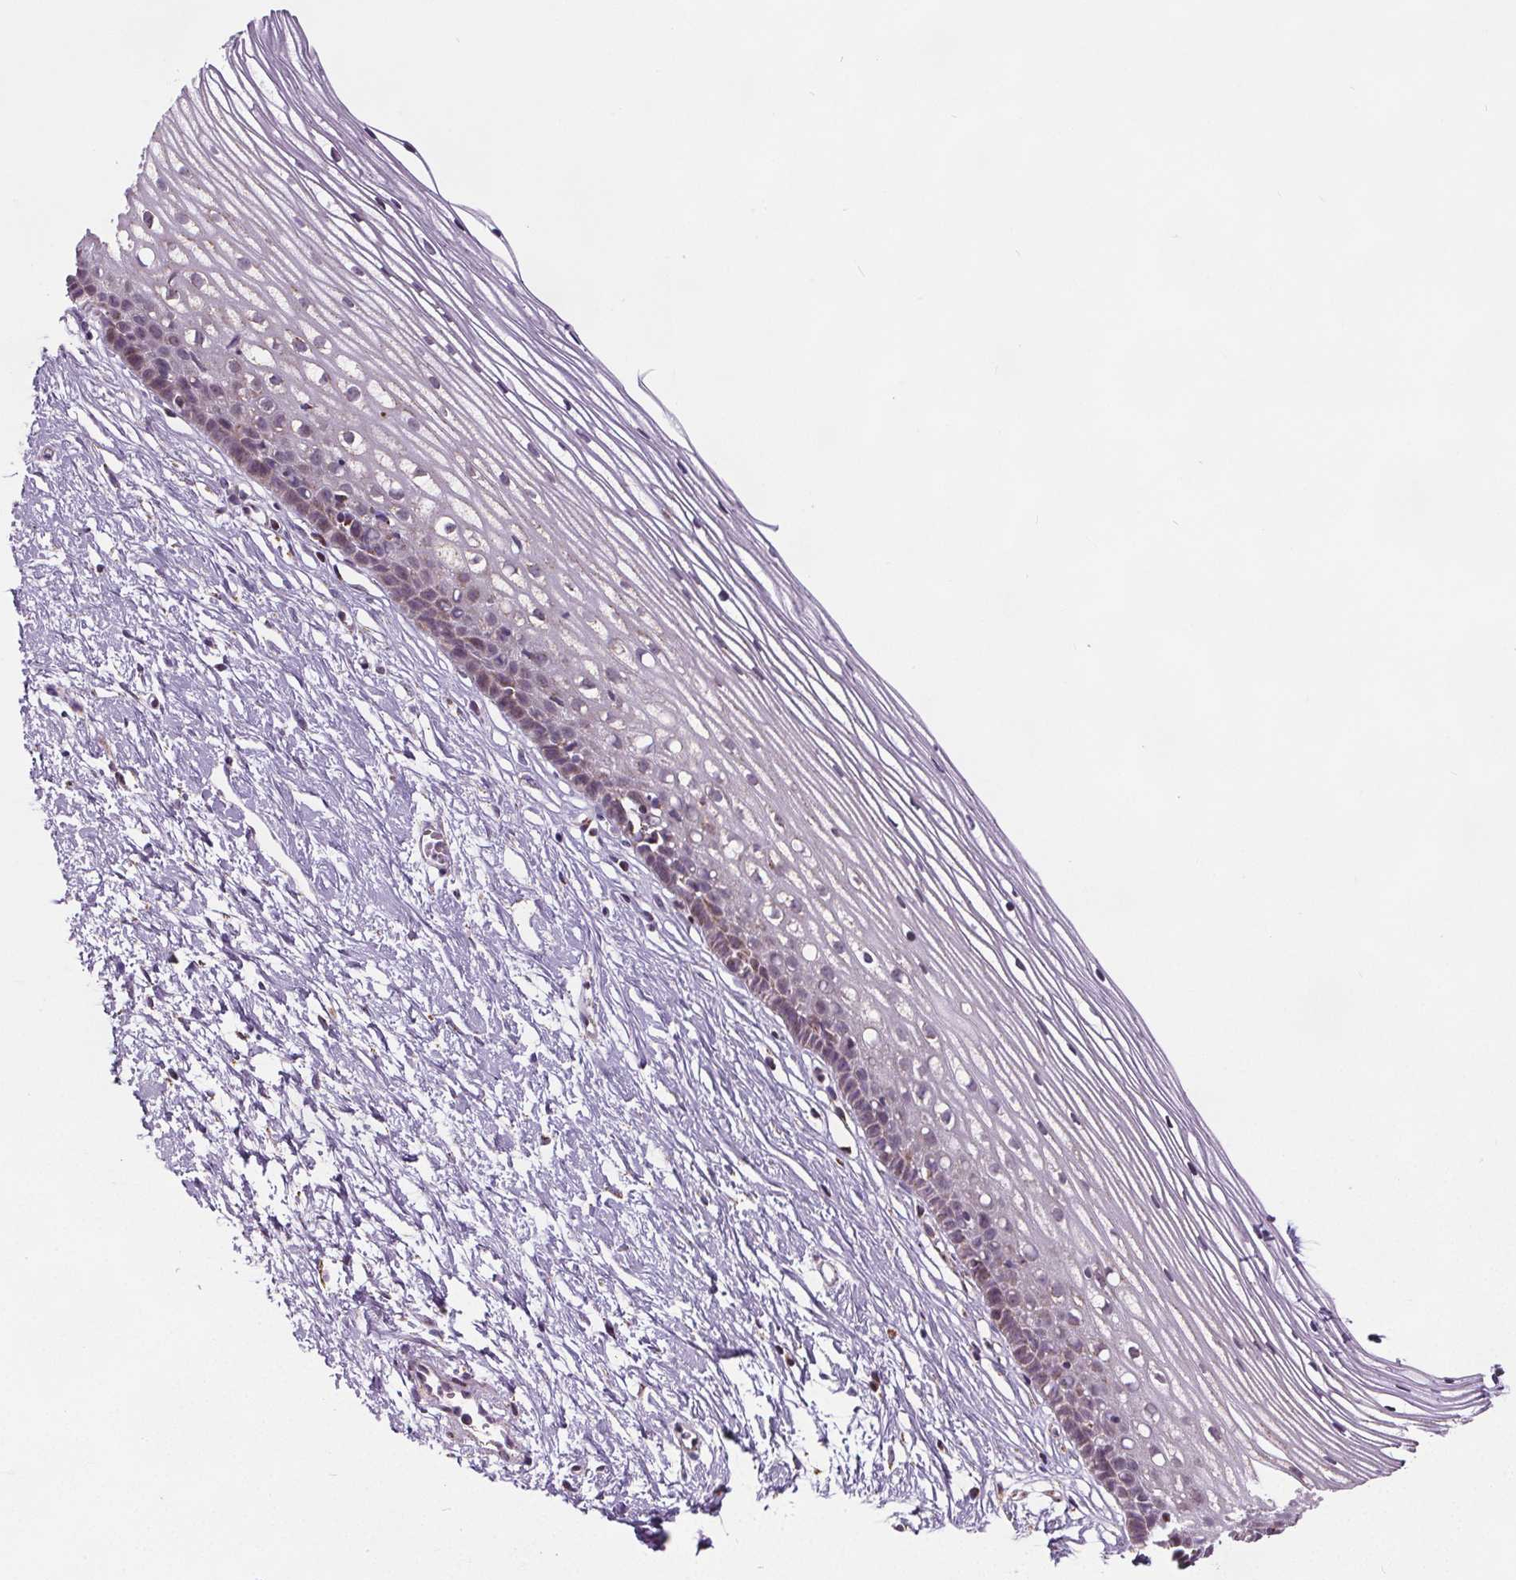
{"staining": {"intensity": "moderate", "quantity": ">75%", "location": "cytoplasmic/membranous"}, "tissue": "cervix", "cell_type": "Glandular cells", "image_type": "normal", "snomed": [{"axis": "morphology", "description": "Normal tissue, NOS"}, {"axis": "topography", "description": "Cervix"}], "caption": "Cervix stained with IHC demonstrates moderate cytoplasmic/membranous expression in about >75% of glandular cells.", "gene": "SUCLA2", "patient": {"sex": "female", "age": 40}}